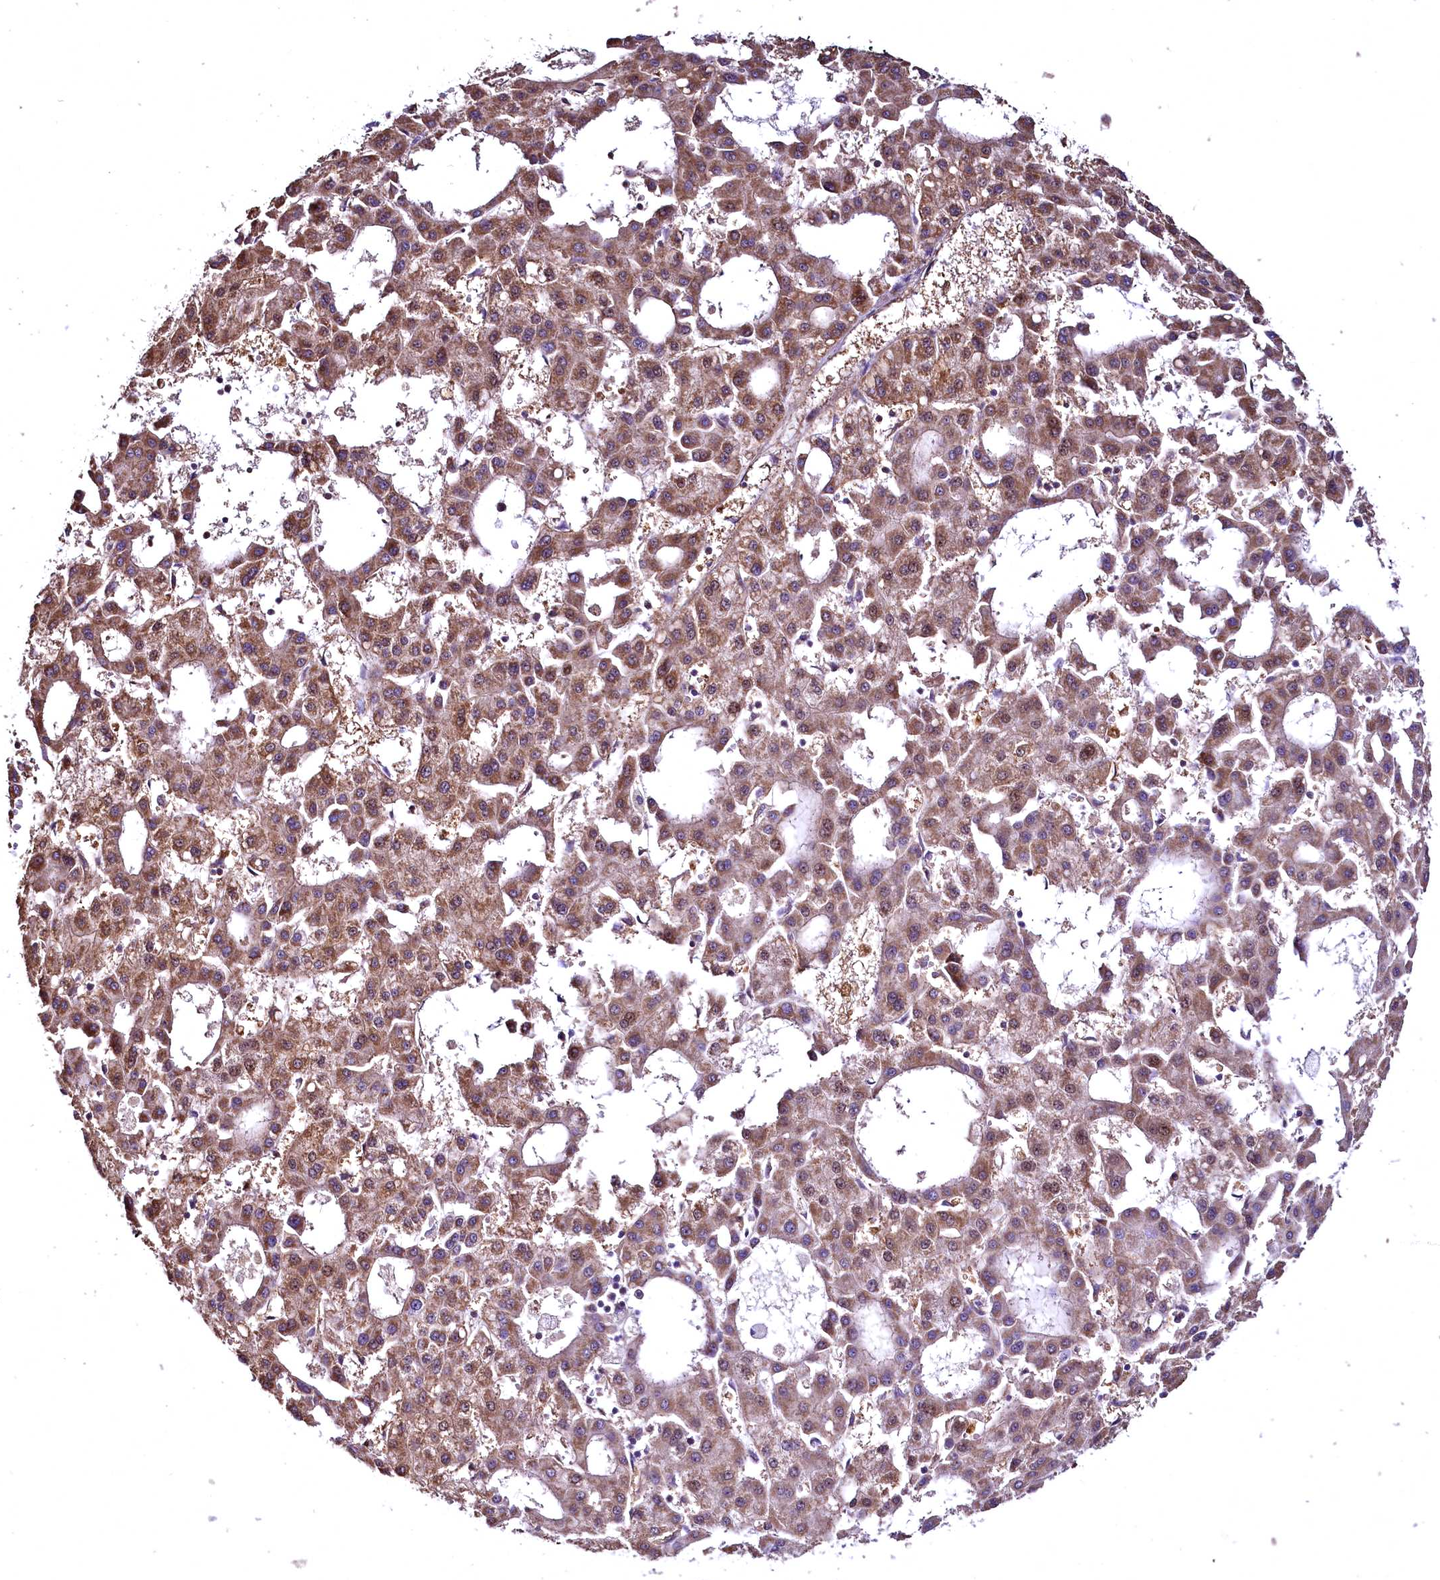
{"staining": {"intensity": "moderate", "quantity": ">75%", "location": "cytoplasmic/membranous"}, "tissue": "liver cancer", "cell_type": "Tumor cells", "image_type": "cancer", "snomed": [{"axis": "morphology", "description": "Carcinoma, Hepatocellular, NOS"}, {"axis": "topography", "description": "Liver"}], "caption": "Immunohistochemical staining of human hepatocellular carcinoma (liver) shows medium levels of moderate cytoplasmic/membranous protein staining in about >75% of tumor cells.", "gene": "TBCEL", "patient": {"sex": "male", "age": 47}}